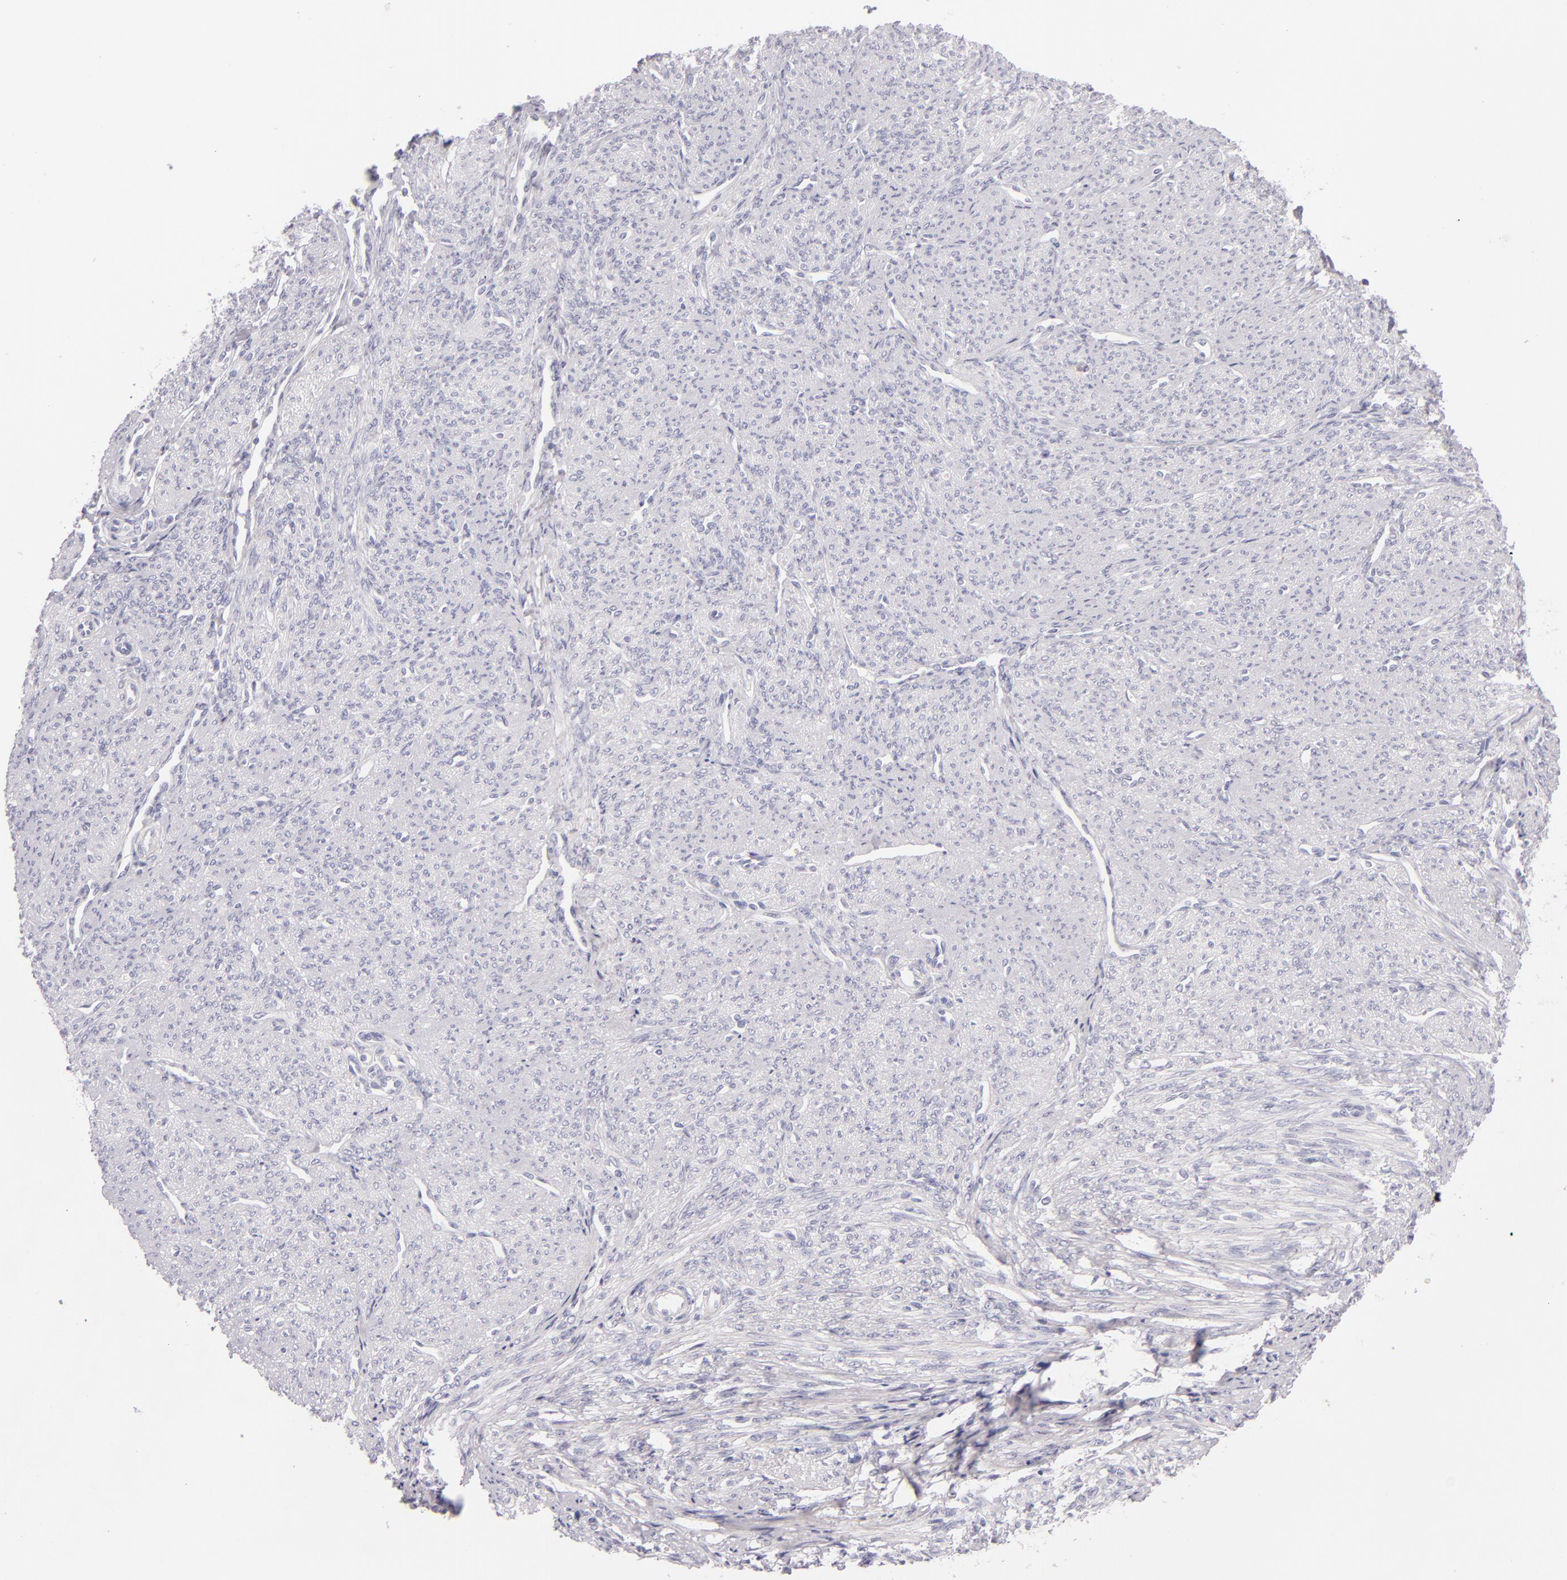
{"staining": {"intensity": "negative", "quantity": "none", "location": "none"}, "tissue": "smooth muscle", "cell_type": "Smooth muscle cells", "image_type": "normal", "snomed": [{"axis": "morphology", "description": "Normal tissue, NOS"}, {"axis": "topography", "description": "Cervix"}, {"axis": "topography", "description": "Endometrium"}], "caption": "Protein analysis of unremarkable smooth muscle reveals no significant staining in smooth muscle cells.", "gene": "FABP1", "patient": {"sex": "female", "age": 65}}